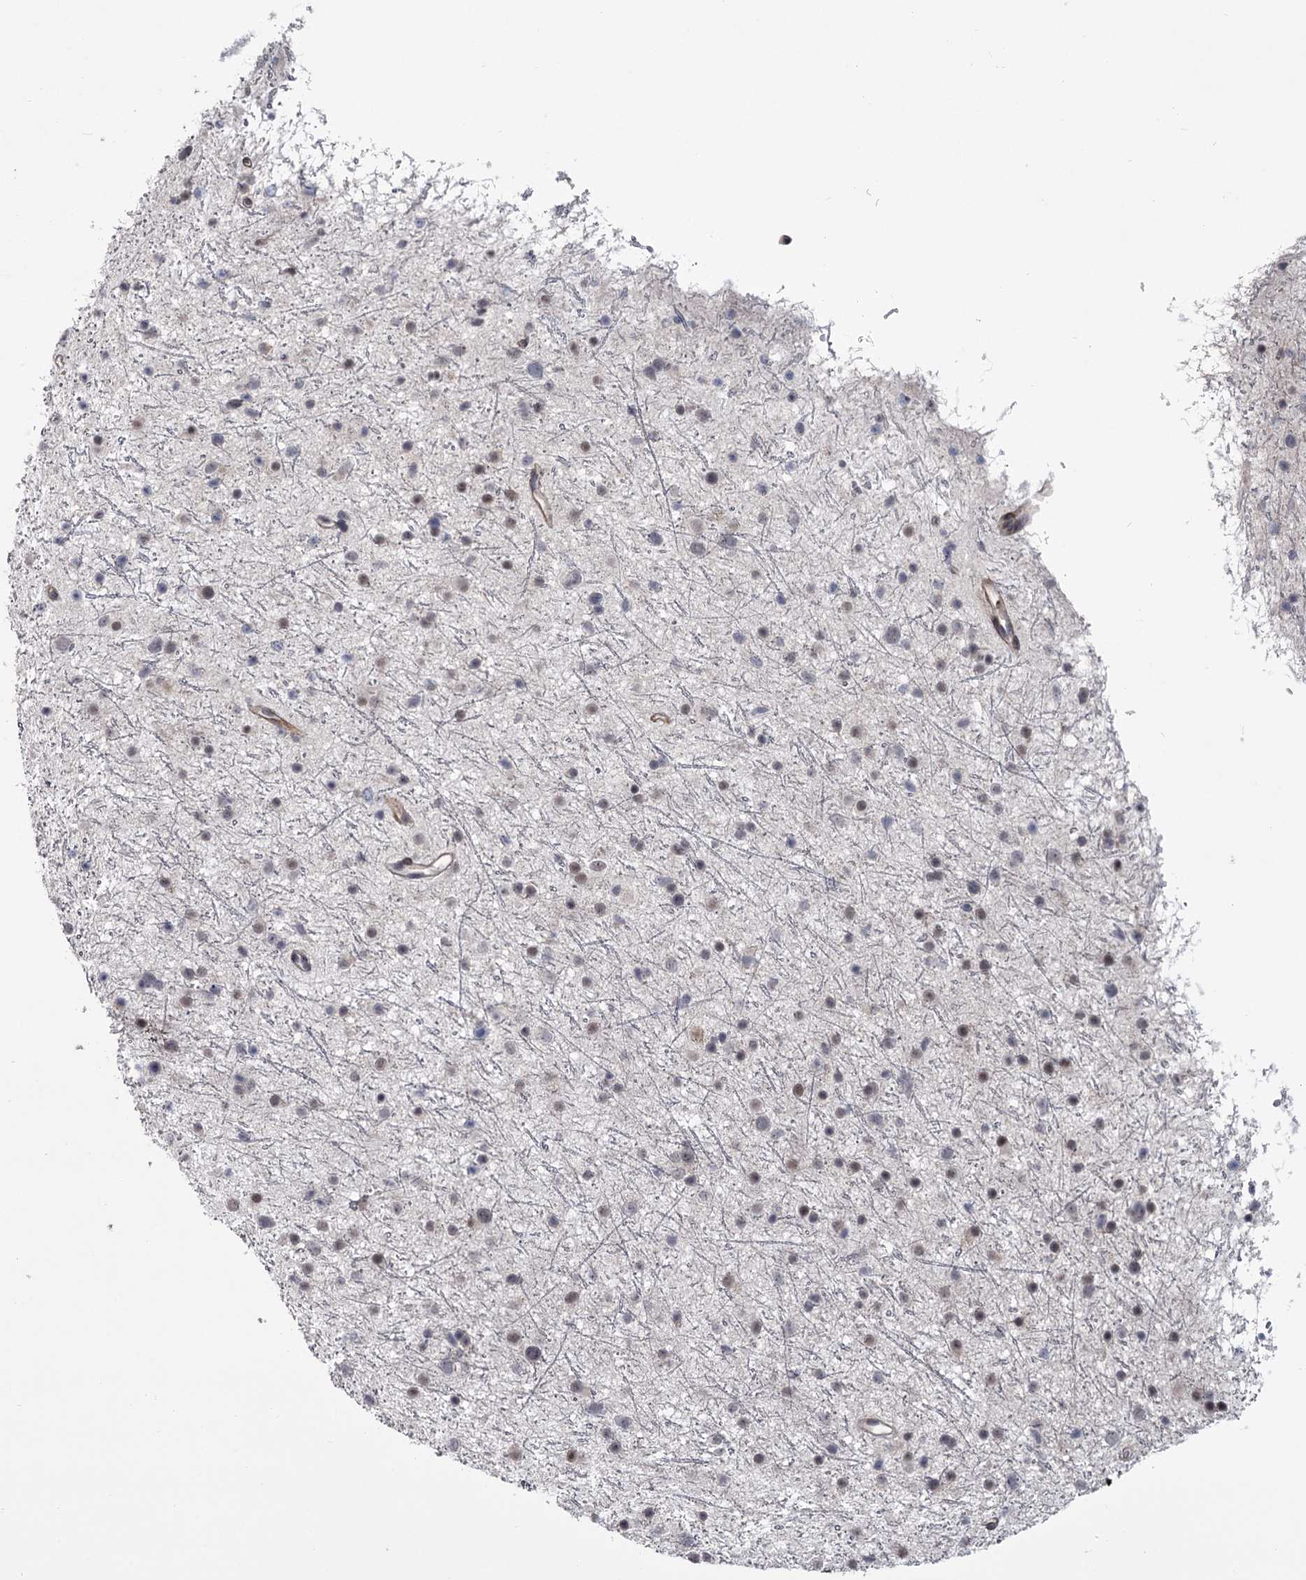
{"staining": {"intensity": "weak", "quantity": "25%-75%", "location": "nuclear"}, "tissue": "glioma", "cell_type": "Tumor cells", "image_type": "cancer", "snomed": [{"axis": "morphology", "description": "Glioma, malignant, Low grade"}, {"axis": "topography", "description": "Cerebral cortex"}], "caption": "Immunohistochemistry of glioma reveals low levels of weak nuclear expression in approximately 25%-75% of tumor cells.", "gene": "PRPF40B", "patient": {"sex": "female", "age": 39}}